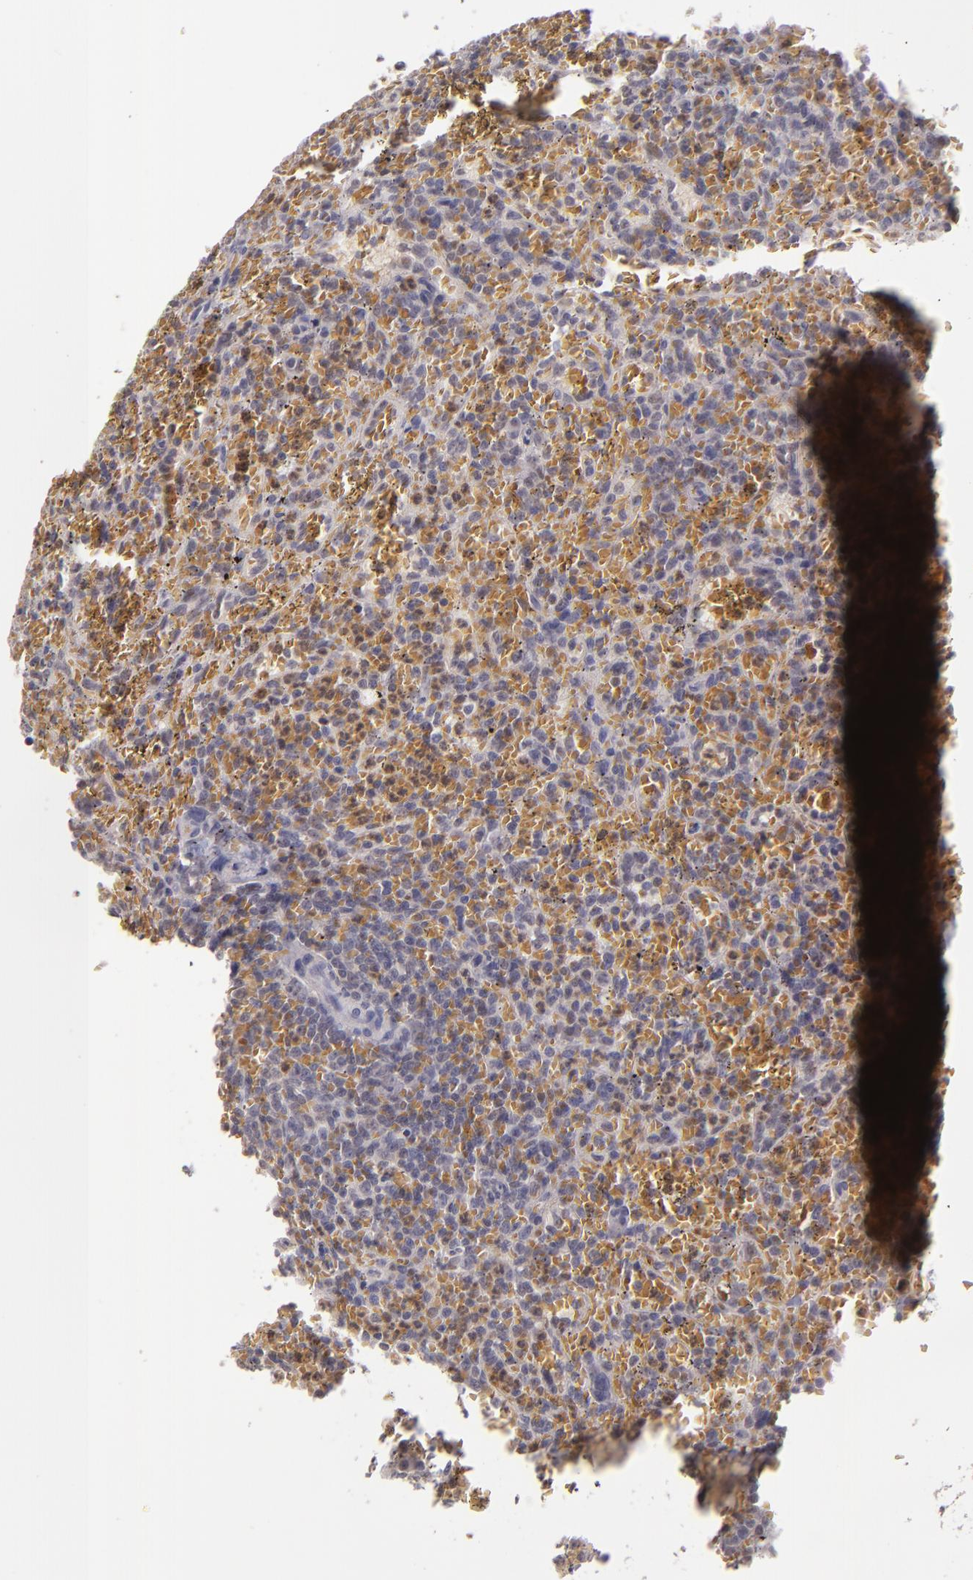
{"staining": {"intensity": "weak", "quantity": "<25%", "location": "nuclear"}, "tissue": "lymphoma", "cell_type": "Tumor cells", "image_type": "cancer", "snomed": [{"axis": "morphology", "description": "Malignant lymphoma, non-Hodgkin's type, Low grade"}, {"axis": "topography", "description": "Spleen"}], "caption": "This histopathology image is of low-grade malignant lymphoma, non-Hodgkin's type stained with immunohistochemistry to label a protein in brown with the nuclei are counter-stained blue. There is no staining in tumor cells. (Immunohistochemistry, brightfield microscopy, high magnification).", "gene": "LRG1", "patient": {"sex": "female", "age": 64}}